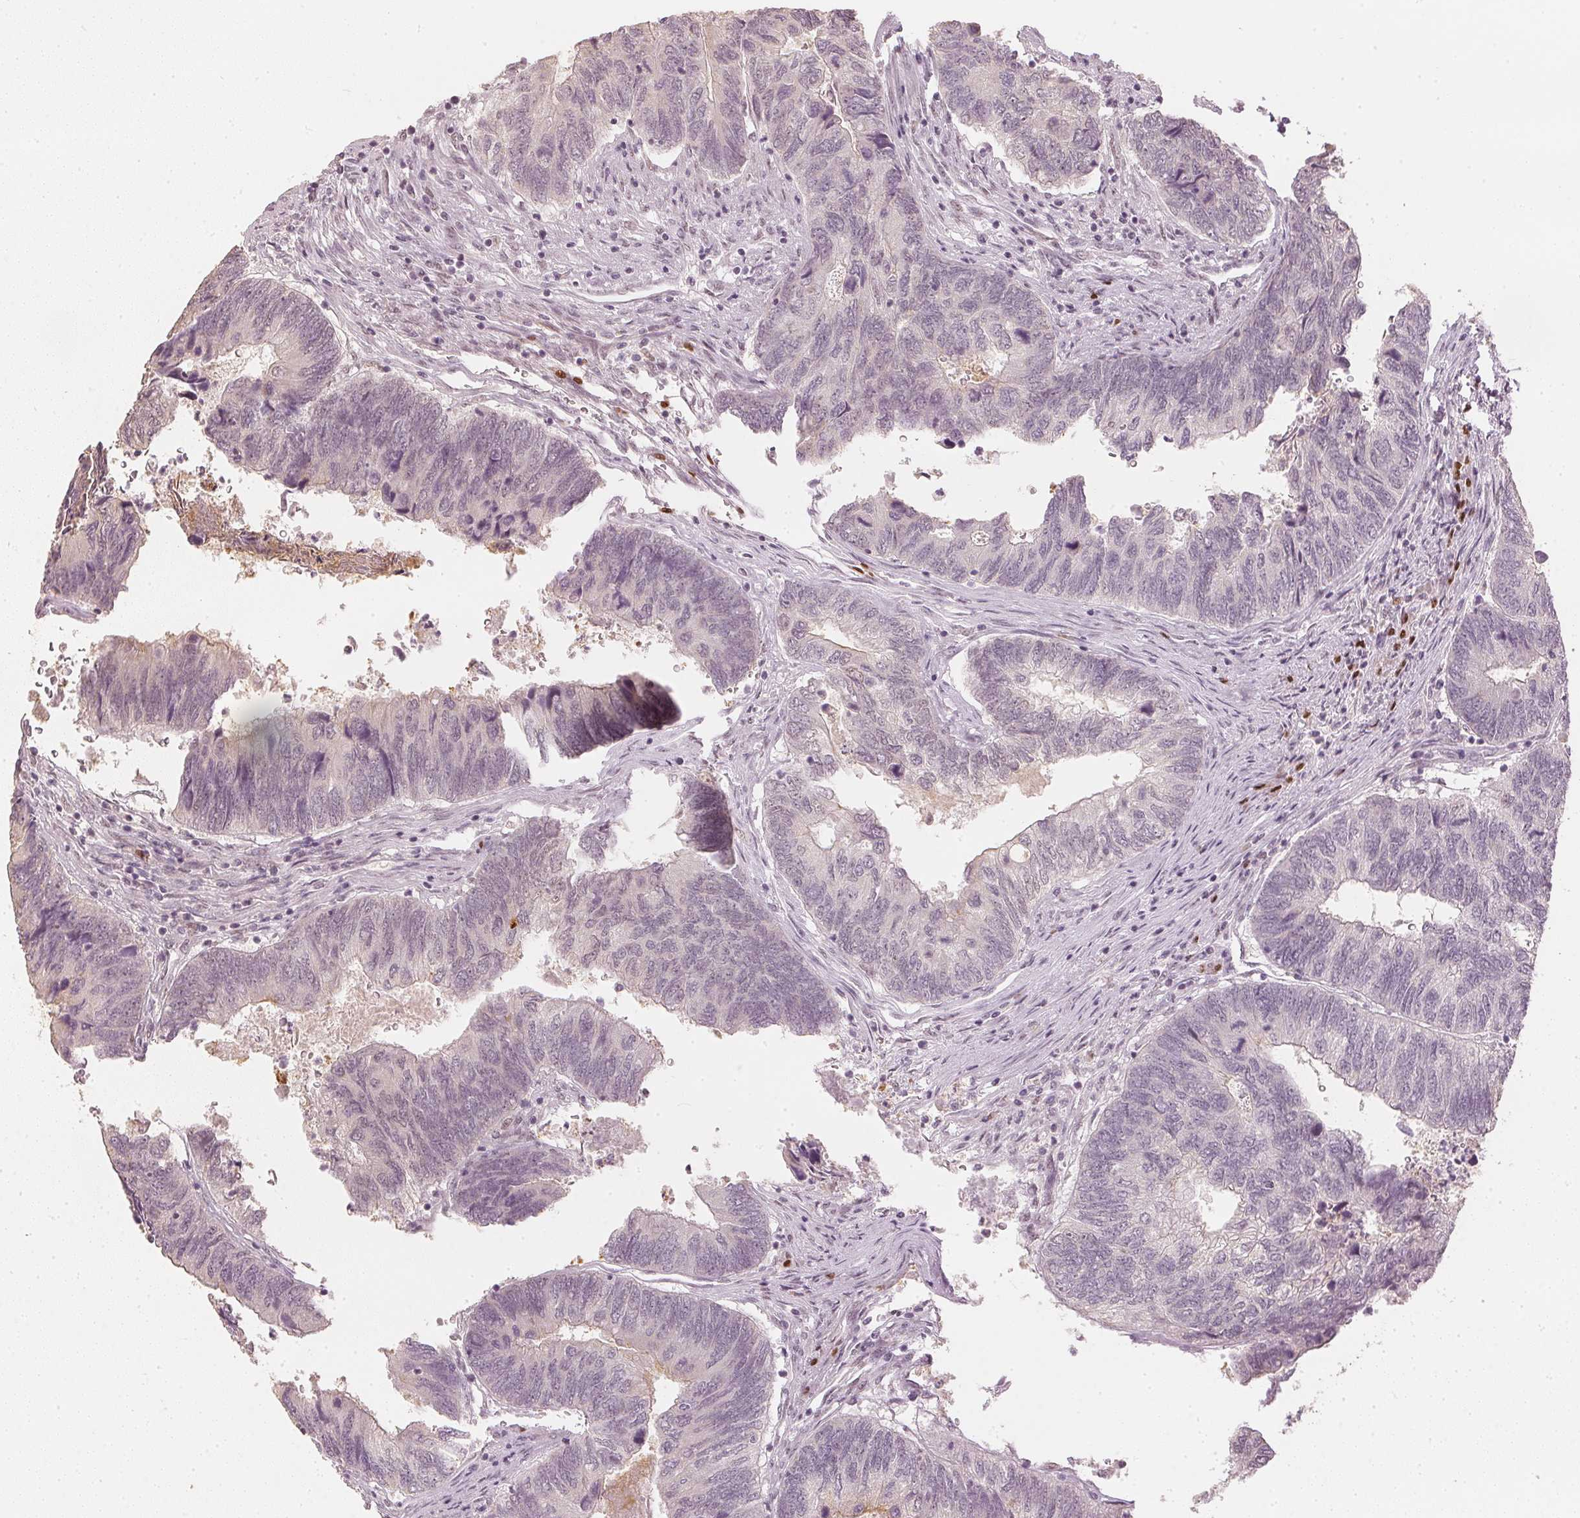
{"staining": {"intensity": "negative", "quantity": "none", "location": "none"}, "tissue": "colorectal cancer", "cell_type": "Tumor cells", "image_type": "cancer", "snomed": [{"axis": "morphology", "description": "Adenocarcinoma, NOS"}, {"axis": "topography", "description": "Colon"}], "caption": "Image shows no protein expression in tumor cells of colorectal adenocarcinoma tissue.", "gene": "SLC39A3", "patient": {"sex": "female", "age": 67}}